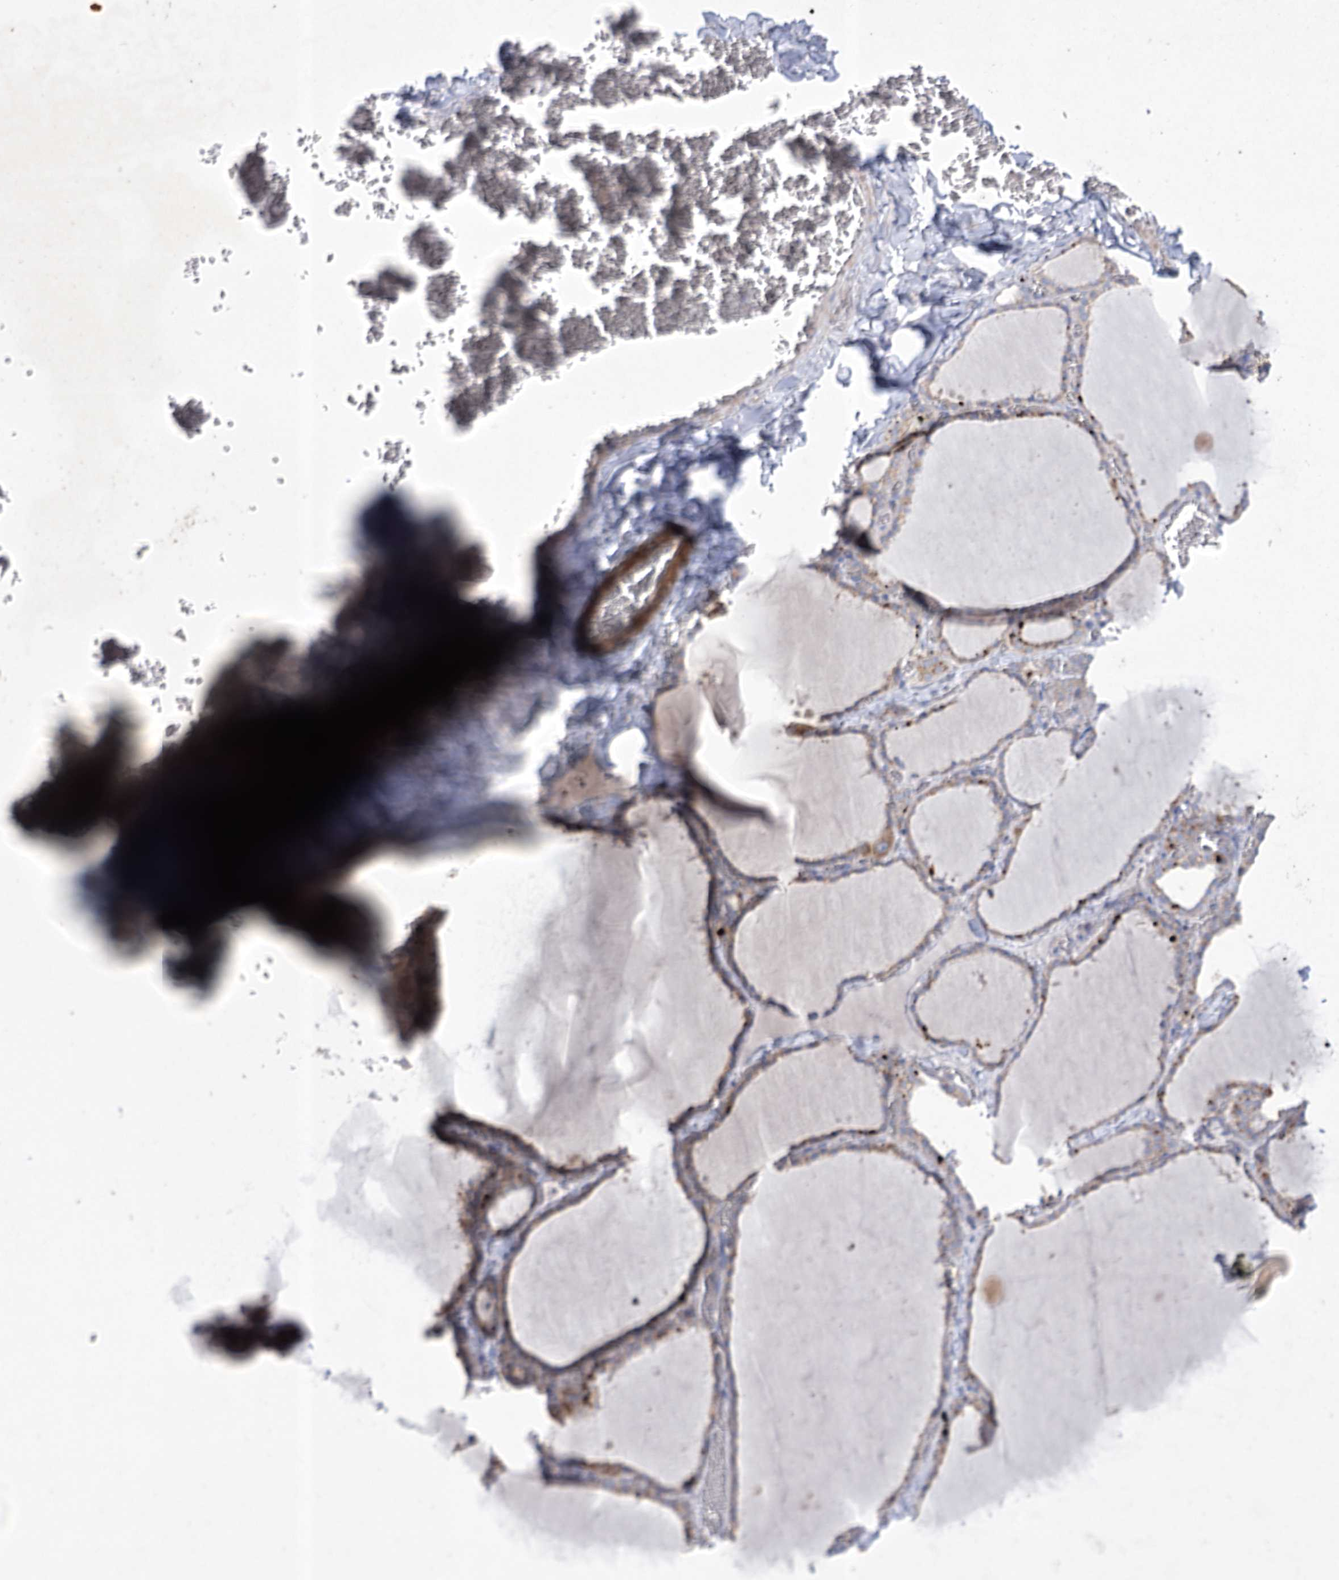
{"staining": {"intensity": "weak", "quantity": "25%-75%", "location": "cytoplasmic/membranous"}, "tissue": "thyroid gland", "cell_type": "Glandular cells", "image_type": "normal", "snomed": [{"axis": "morphology", "description": "Normal tissue, NOS"}, {"axis": "topography", "description": "Thyroid gland"}], "caption": "This micrograph shows benign thyroid gland stained with immunohistochemistry (IHC) to label a protein in brown. The cytoplasmic/membranous of glandular cells show weak positivity for the protein. Nuclei are counter-stained blue.", "gene": "ITSN2", "patient": {"sex": "female", "age": 22}}